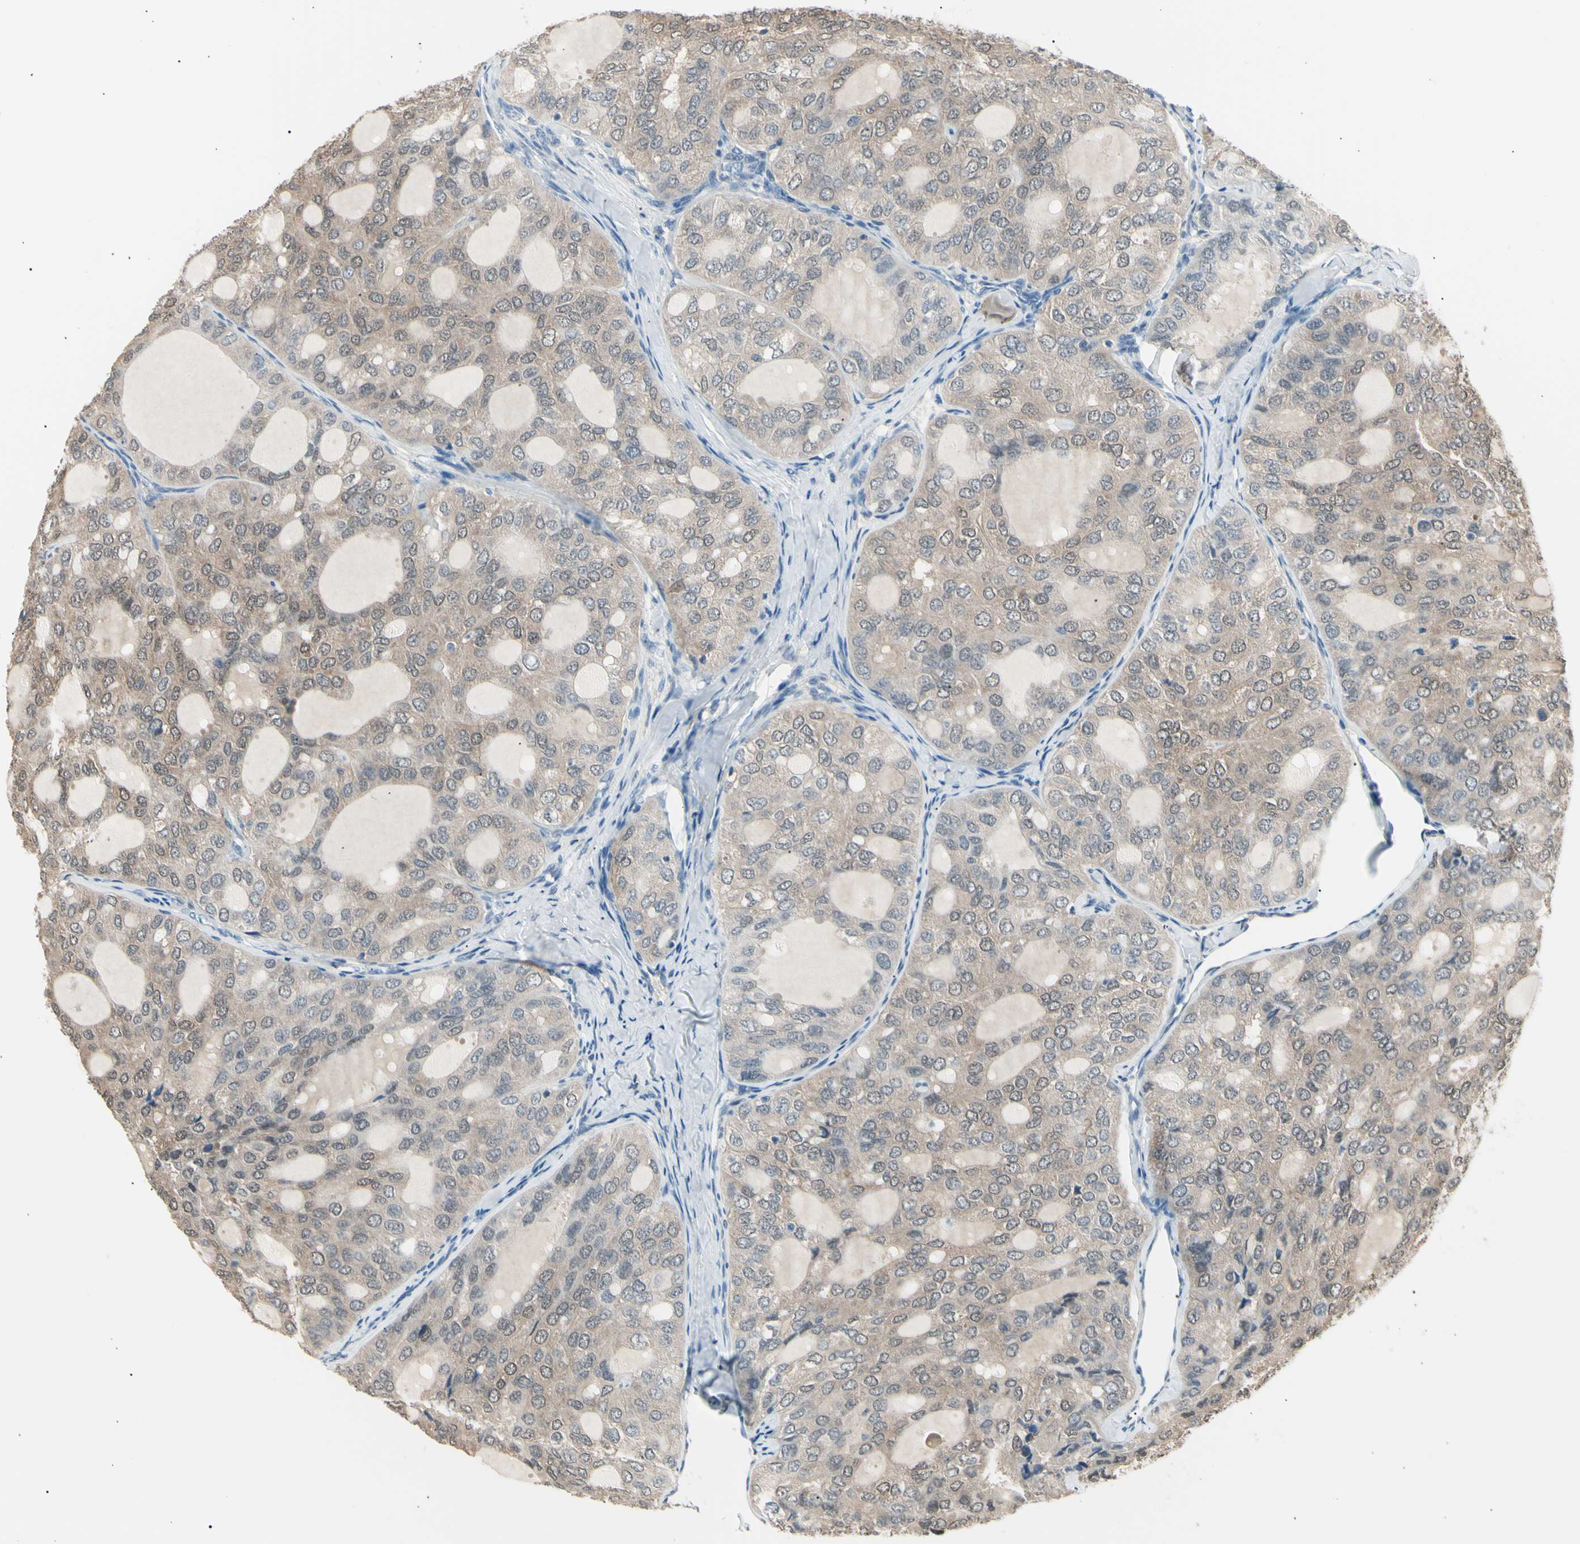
{"staining": {"intensity": "weak", "quantity": ">75%", "location": "cytoplasmic/membranous"}, "tissue": "thyroid cancer", "cell_type": "Tumor cells", "image_type": "cancer", "snomed": [{"axis": "morphology", "description": "Follicular adenoma carcinoma, NOS"}, {"axis": "topography", "description": "Thyroid gland"}], "caption": "IHC of human thyroid cancer (follicular adenoma carcinoma) shows low levels of weak cytoplasmic/membranous expression in about >75% of tumor cells.", "gene": "LHPP", "patient": {"sex": "male", "age": 75}}